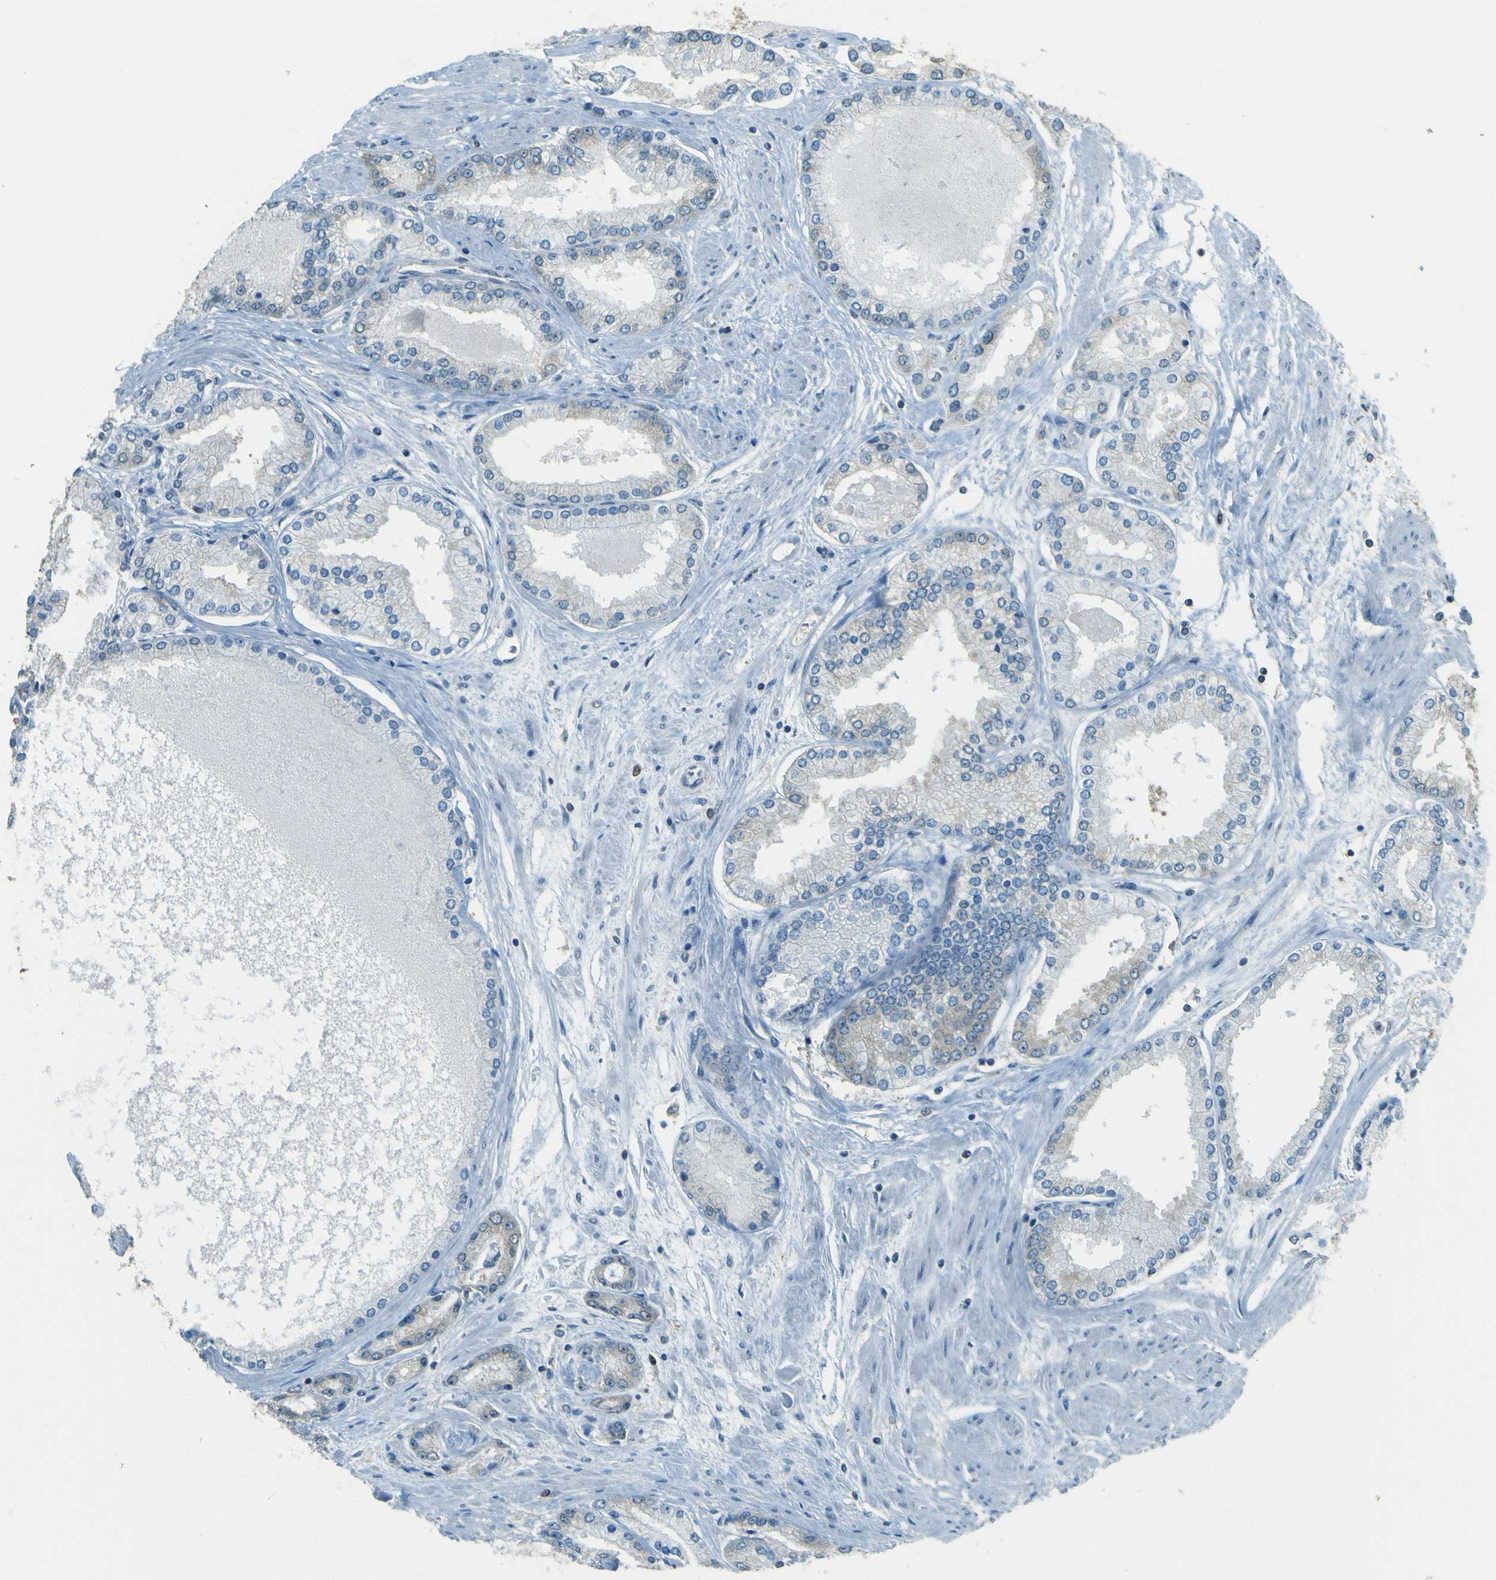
{"staining": {"intensity": "negative", "quantity": "none", "location": "none"}, "tissue": "prostate cancer", "cell_type": "Tumor cells", "image_type": "cancer", "snomed": [{"axis": "morphology", "description": "Adenocarcinoma, High grade"}, {"axis": "topography", "description": "Prostate"}], "caption": "Immunohistochemistry of human high-grade adenocarcinoma (prostate) exhibits no positivity in tumor cells. (Brightfield microscopy of DAB immunohistochemistry (IHC) at high magnification).", "gene": "GOLGA1", "patient": {"sex": "male", "age": 59}}